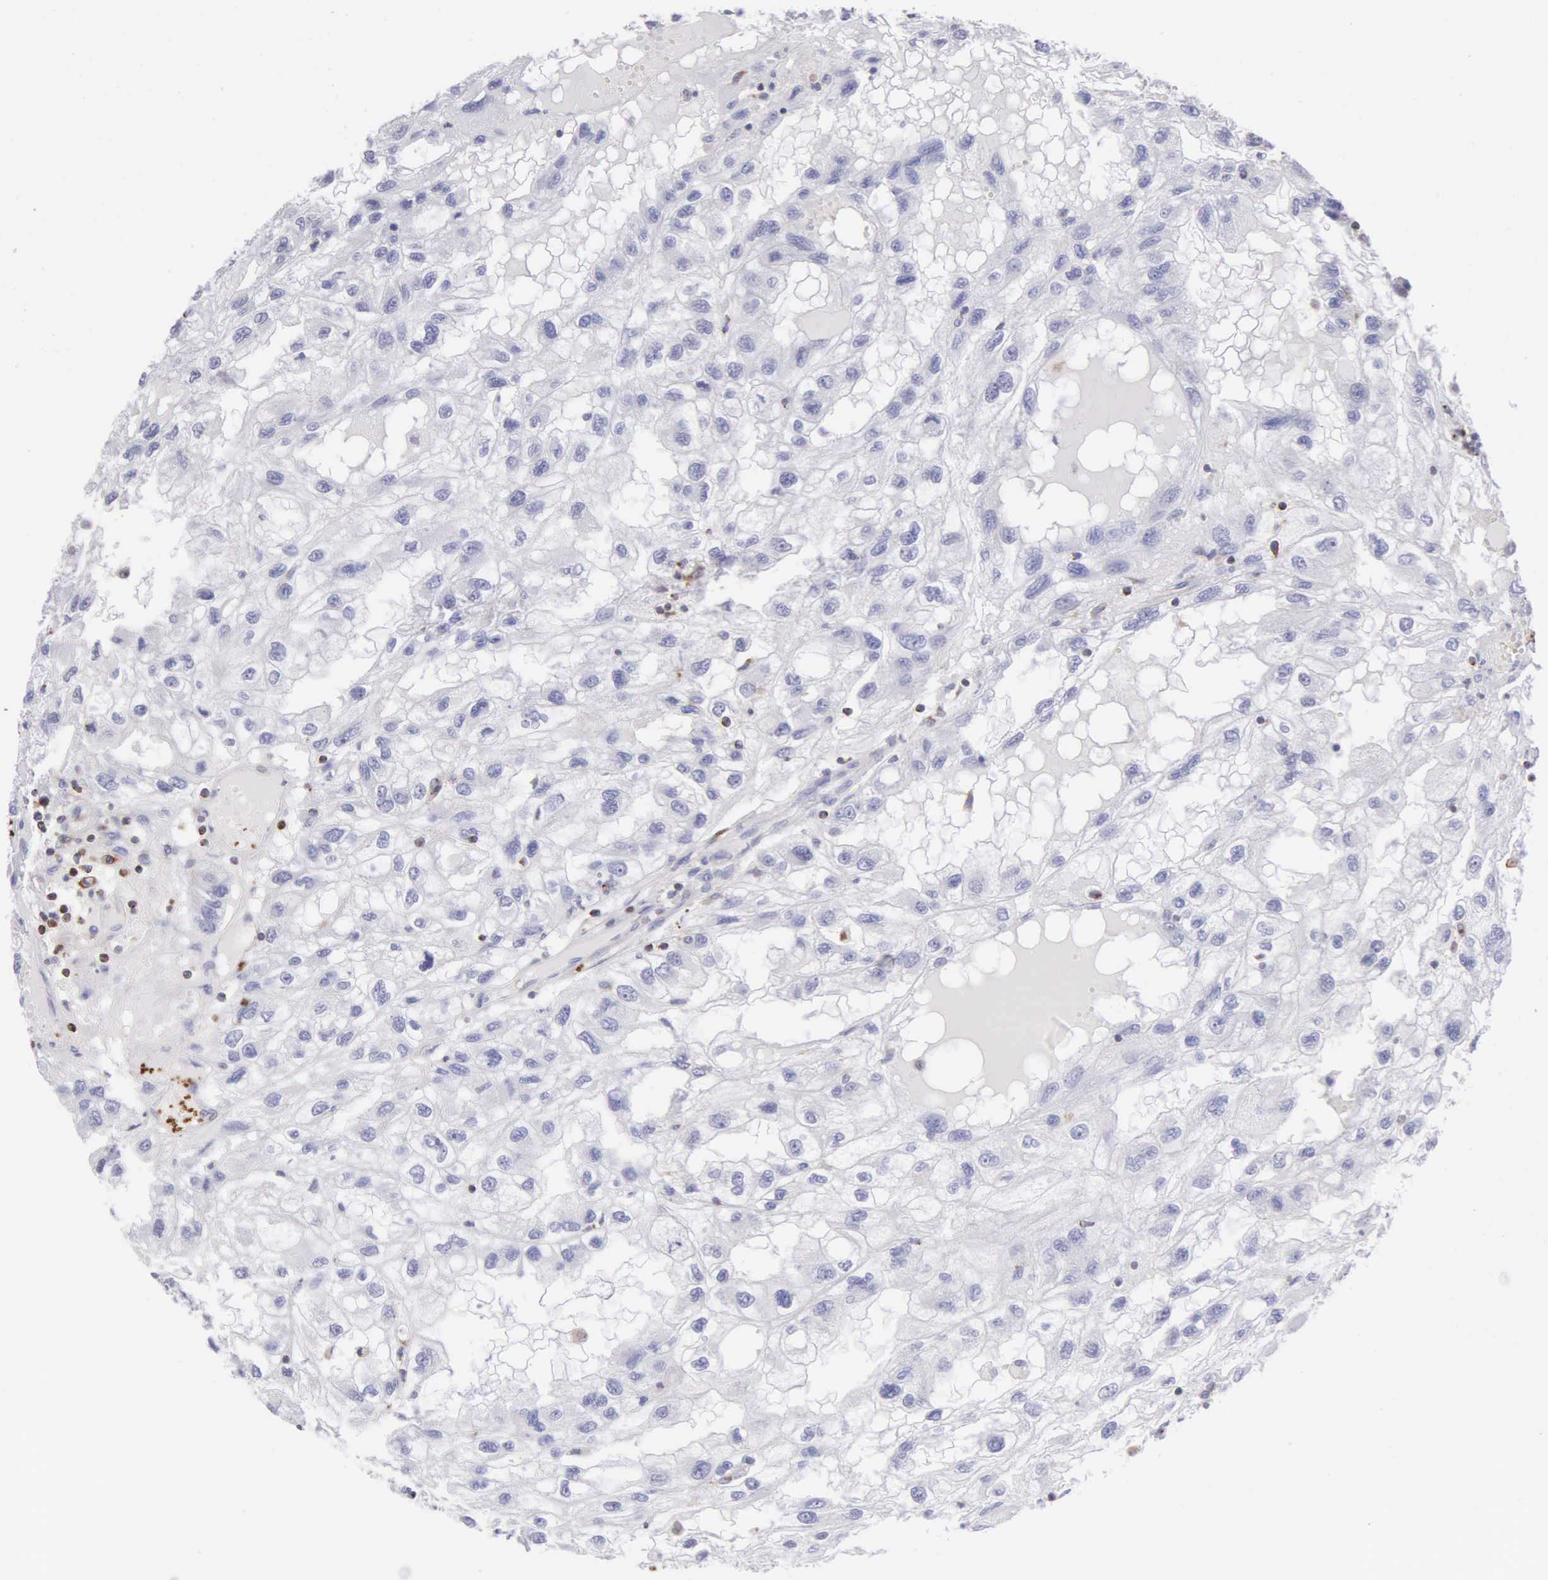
{"staining": {"intensity": "negative", "quantity": "none", "location": "none"}, "tissue": "renal cancer", "cell_type": "Tumor cells", "image_type": "cancer", "snomed": [{"axis": "morphology", "description": "Normal tissue, NOS"}, {"axis": "morphology", "description": "Adenocarcinoma, NOS"}, {"axis": "topography", "description": "Kidney"}], "caption": "Protein analysis of renal cancer shows no significant staining in tumor cells.", "gene": "SRGN", "patient": {"sex": "male", "age": 71}}